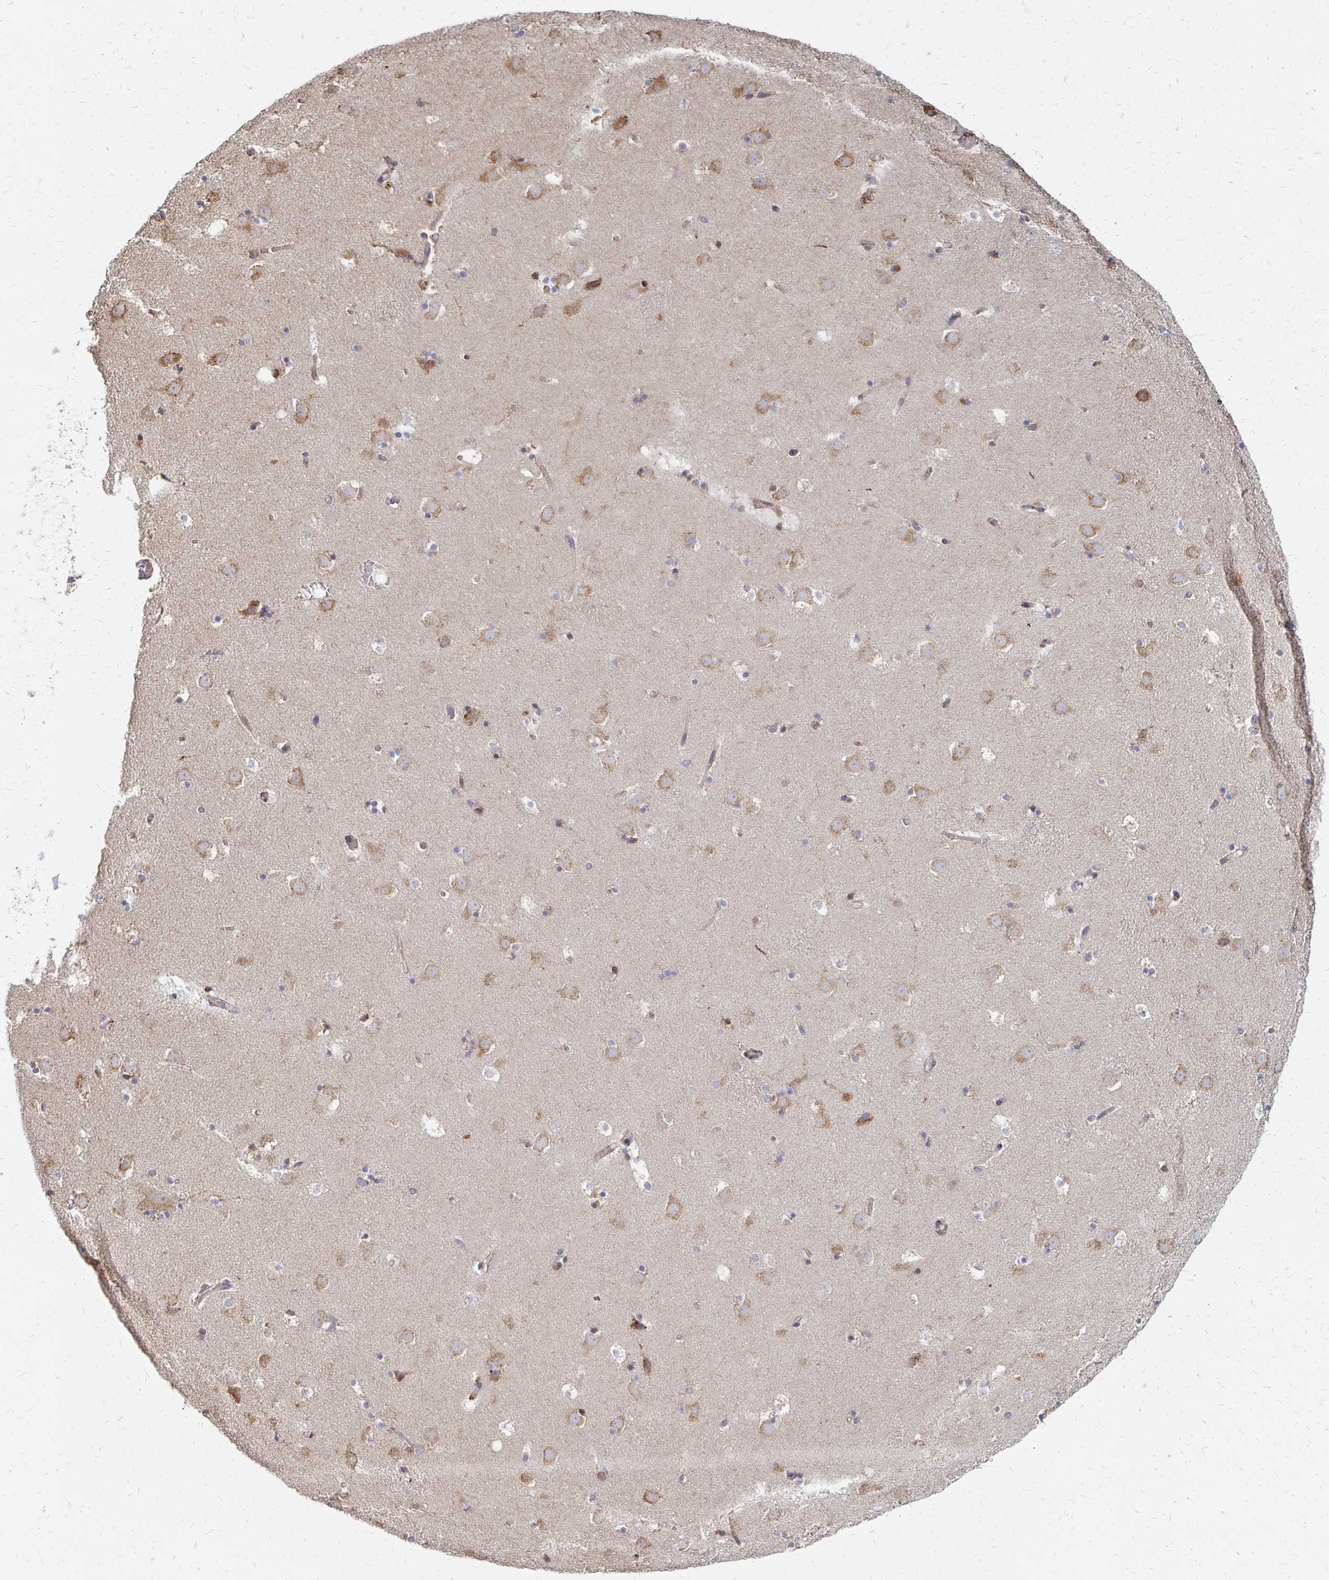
{"staining": {"intensity": "weak", "quantity": "25%-75%", "location": "cytoplasmic/membranous"}, "tissue": "caudate", "cell_type": "Glial cells", "image_type": "normal", "snomed": [{"axis": "morphology", "description": "Normal tissue, NOS"}, {"axis": "topography", "description": "Lateral ventricle wall"}], "caption": "Immunohistochemical staining of unremarkable human caudate displays weak cytoplasmic/membranous protein expression in approximately 25%-75% of glial cells.", "gene": "PPP1R13L", "patient": {"sex": "male", "age": 37}}